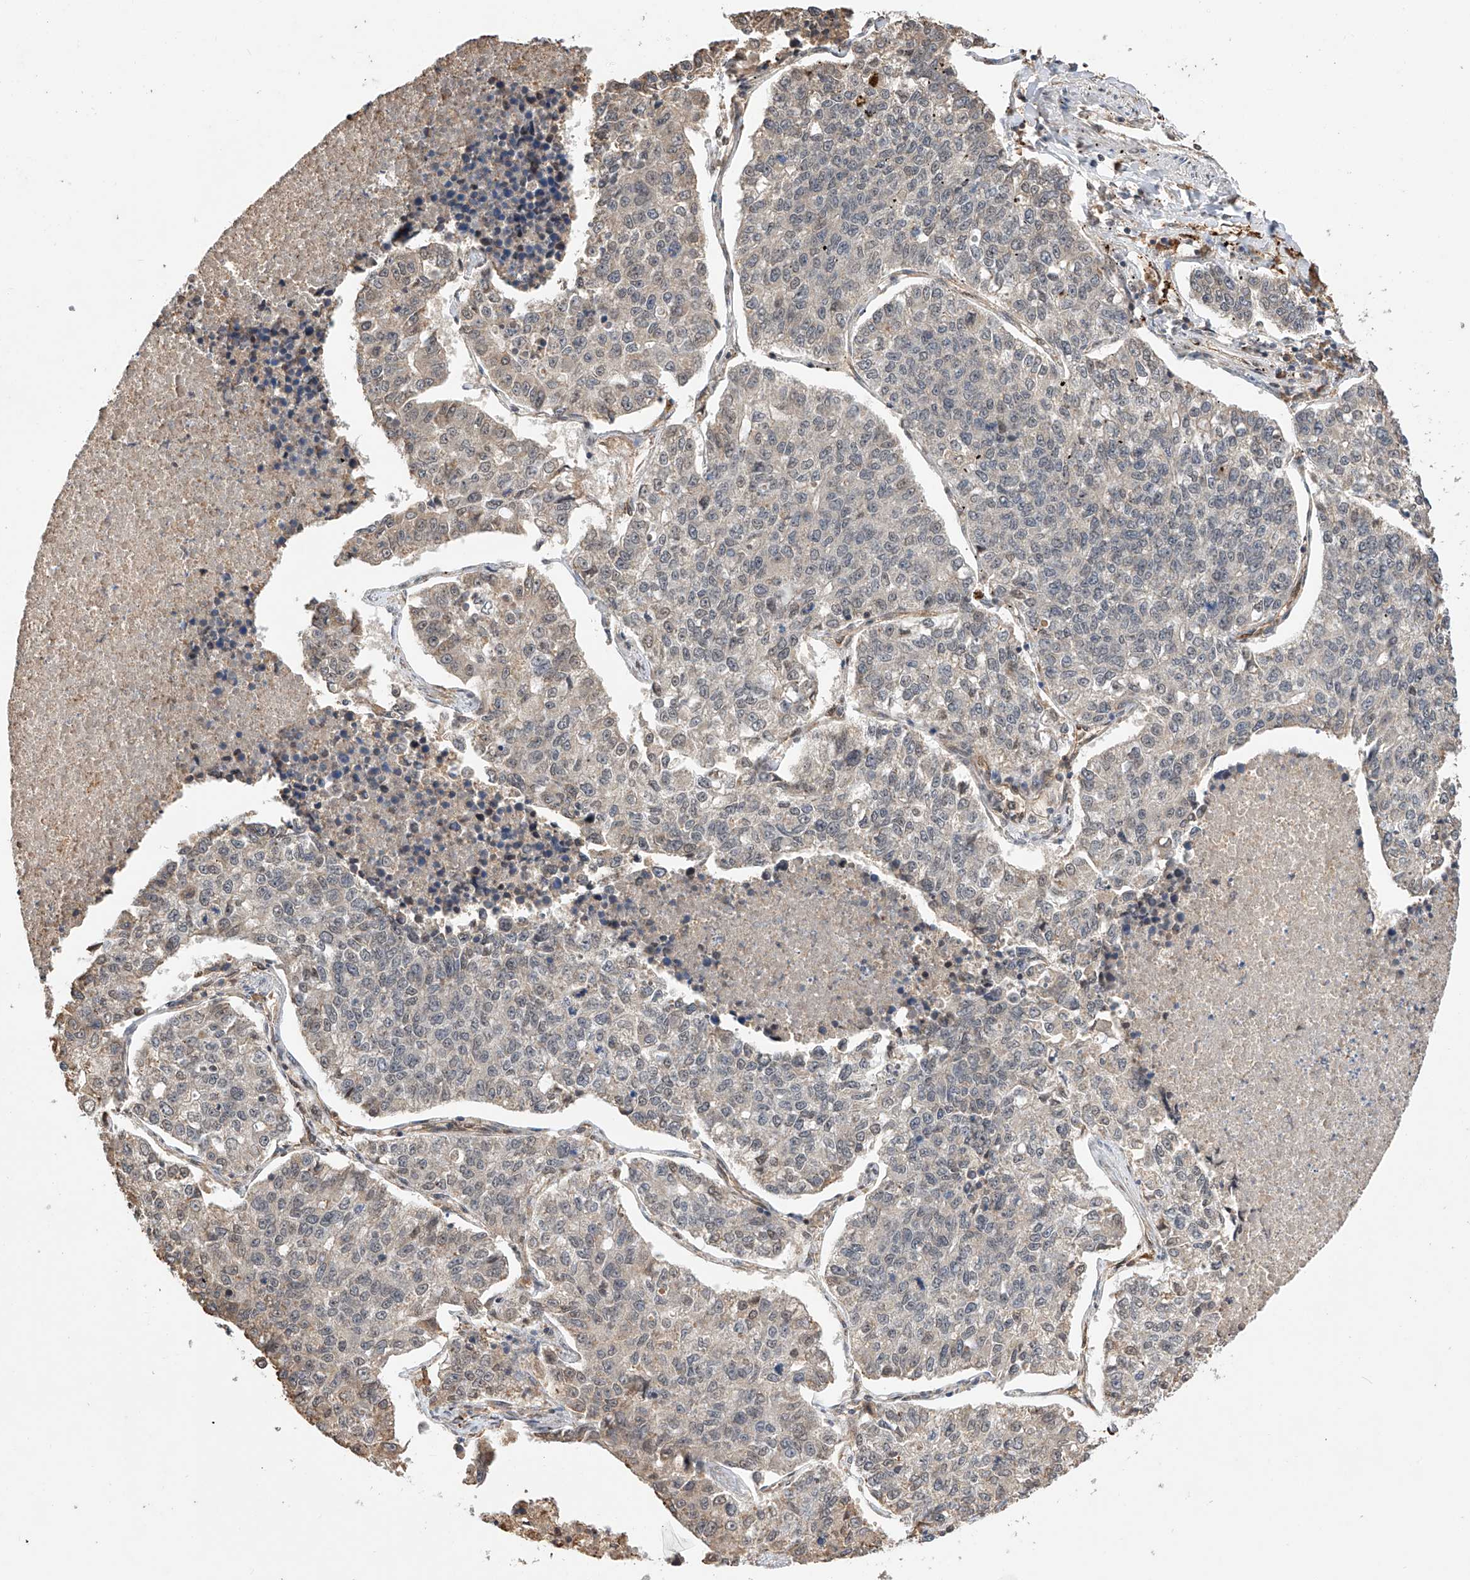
{"staining": {"intensity": "negative", "quantity": "none", "location": "none"}, "tissue": "lung cancer", "cell_type": "Tumor cells", "image_type": "cancer", "snomed": [{"axis": "morphology", "description": "Adenocarcinoma, NOS"}, {"axis": "topography", "description": "Lung"}], "caption": "Histopathology image shows no significant protein expression in tumor cells of adenocarcinoma (lung).", "gene": "RILPL2", "patient": {"sex": "male", "age": 49}}